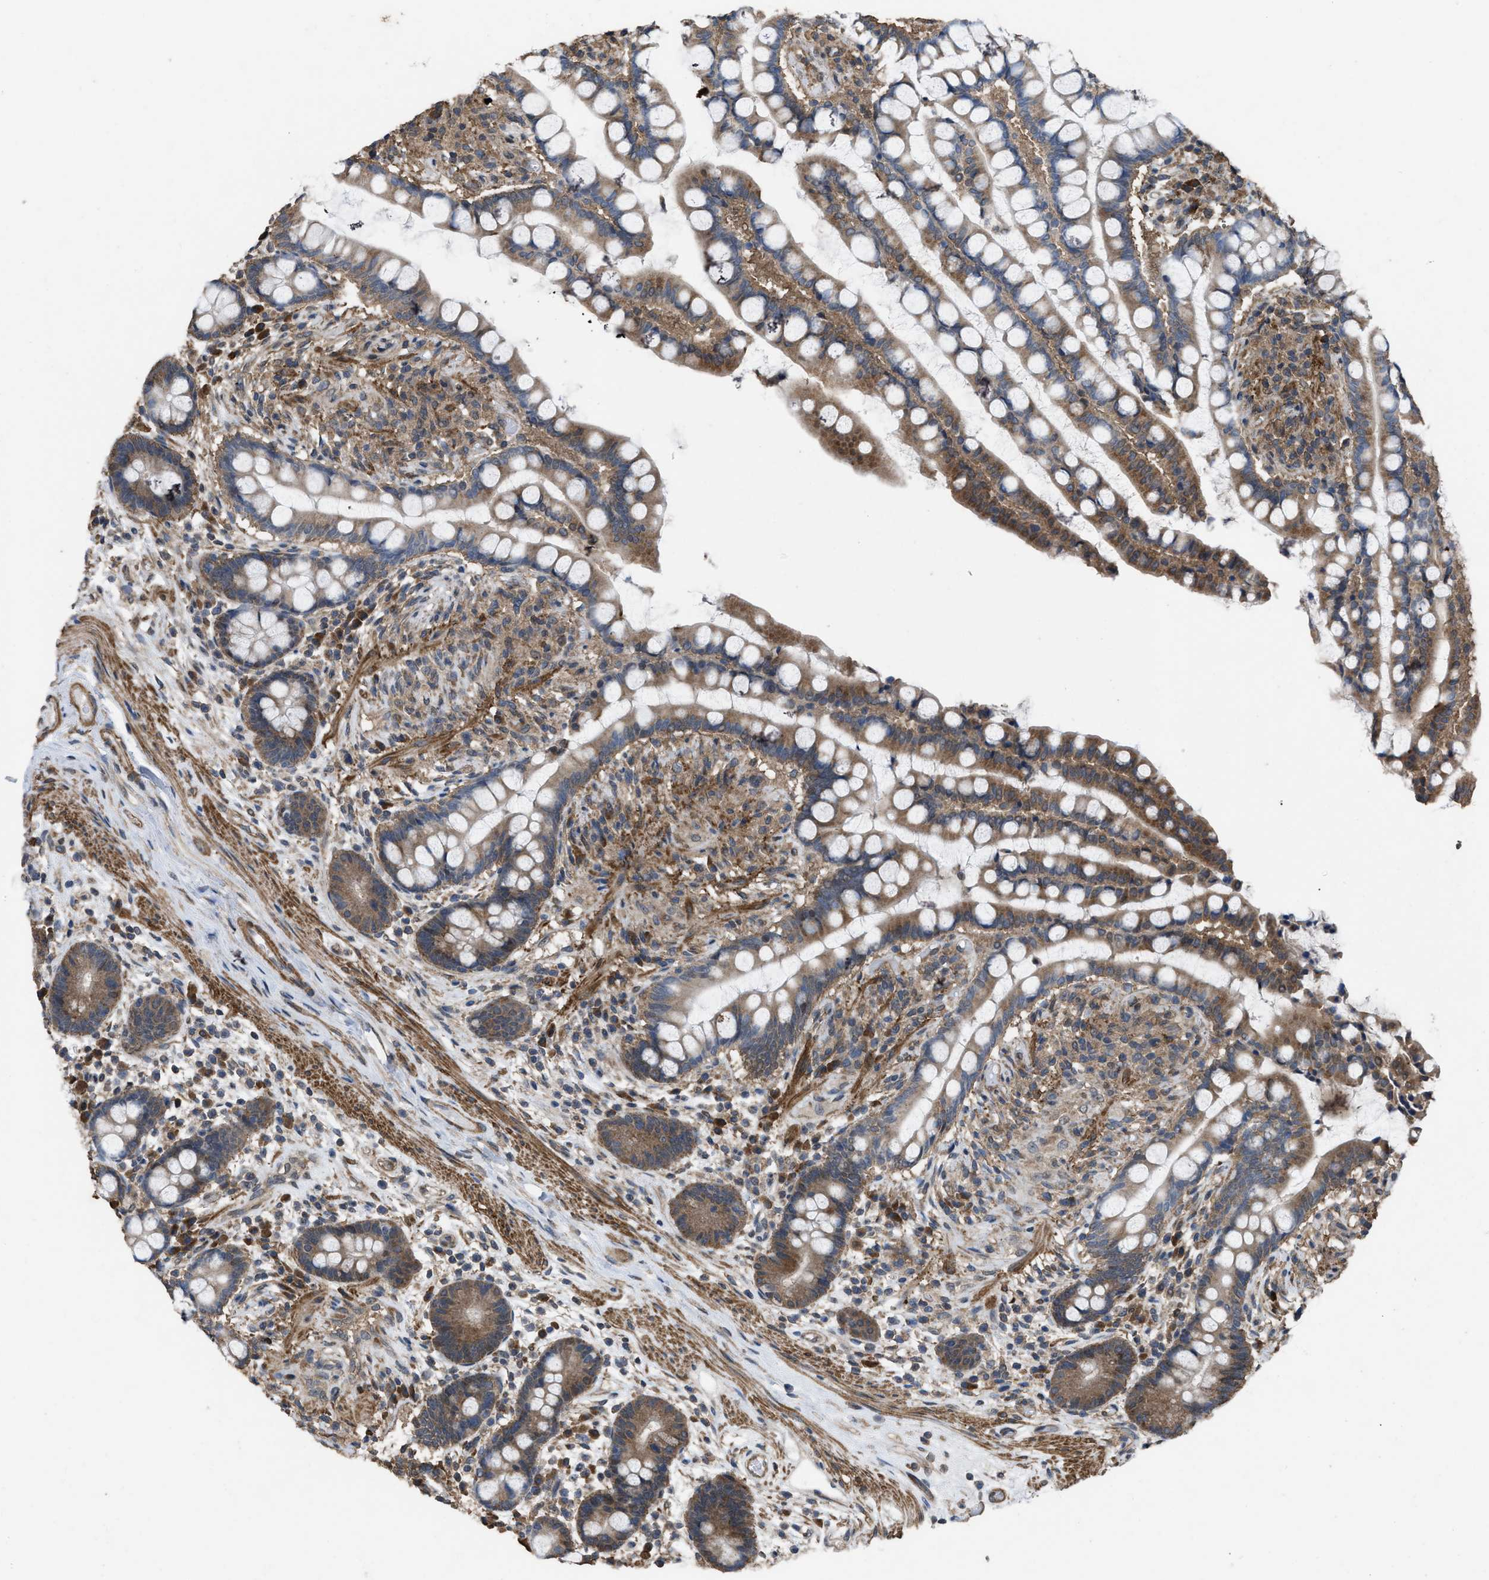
{"staining": {"intensity": "moderate", "quantity": ">75%", "location": "cytoplasmic/membranous"}, "tissue": "colon", "cell_type": "Endothelial cells", "image_type": "normal", "snomed": [{"axis": "morphology", "description": "Normal tissue, NOS"}, {"axis": "topography", "description": "Colon"}], "caption": "Immunohistochemical staining of normal human colon shows medium levels of moderate cytoplasmic/membranous expression in approximately >75% of endothelial cells. (DAB IHC, brown staining for protein, blue staining for nuclei).", "gene": "ARL6", "patient": {"sex": "male", "age": 73}}